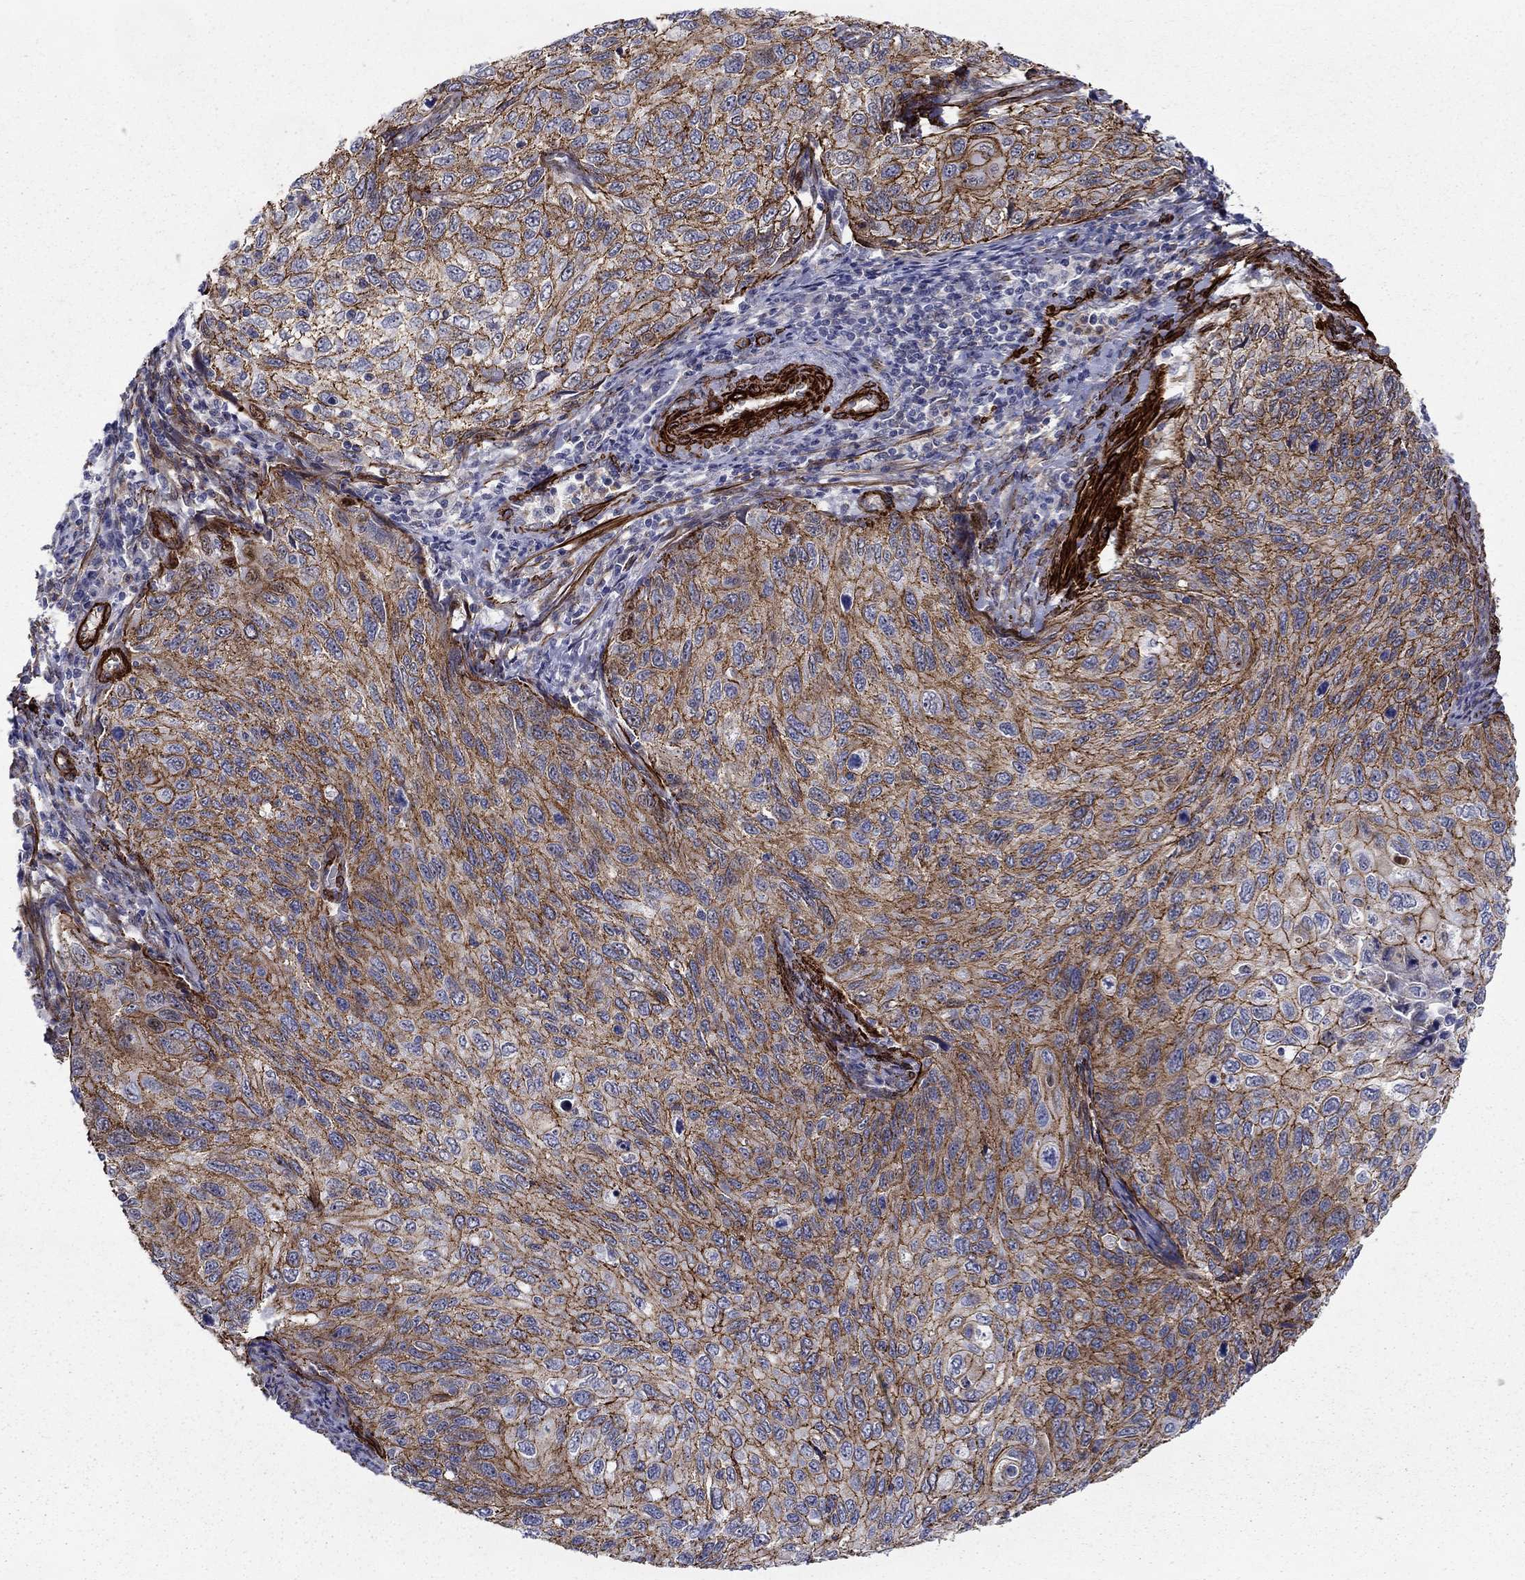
{"staining": {"intensity": "strong", "quantity": ">75%", "location": "cytoplasmic/membranous"}, "tissue": "cervical cancer", "cell_type": "Tumor cells", "image_type": "cancer", "snomed": [{"axis": "morphology", "description": "Squamous cell carcinoma, NOS"}, {"axis": "topography", "description": "Cervix"}], "caption": "Squamous cell carcinoma (cervical) stained for a protein (brown) demonstrates strong cytoplasmic/membranous positive staining in approximately >75% of tumor cells.", "gene": "KRBA1", "patient": {"sex": "female", "age": 70}}